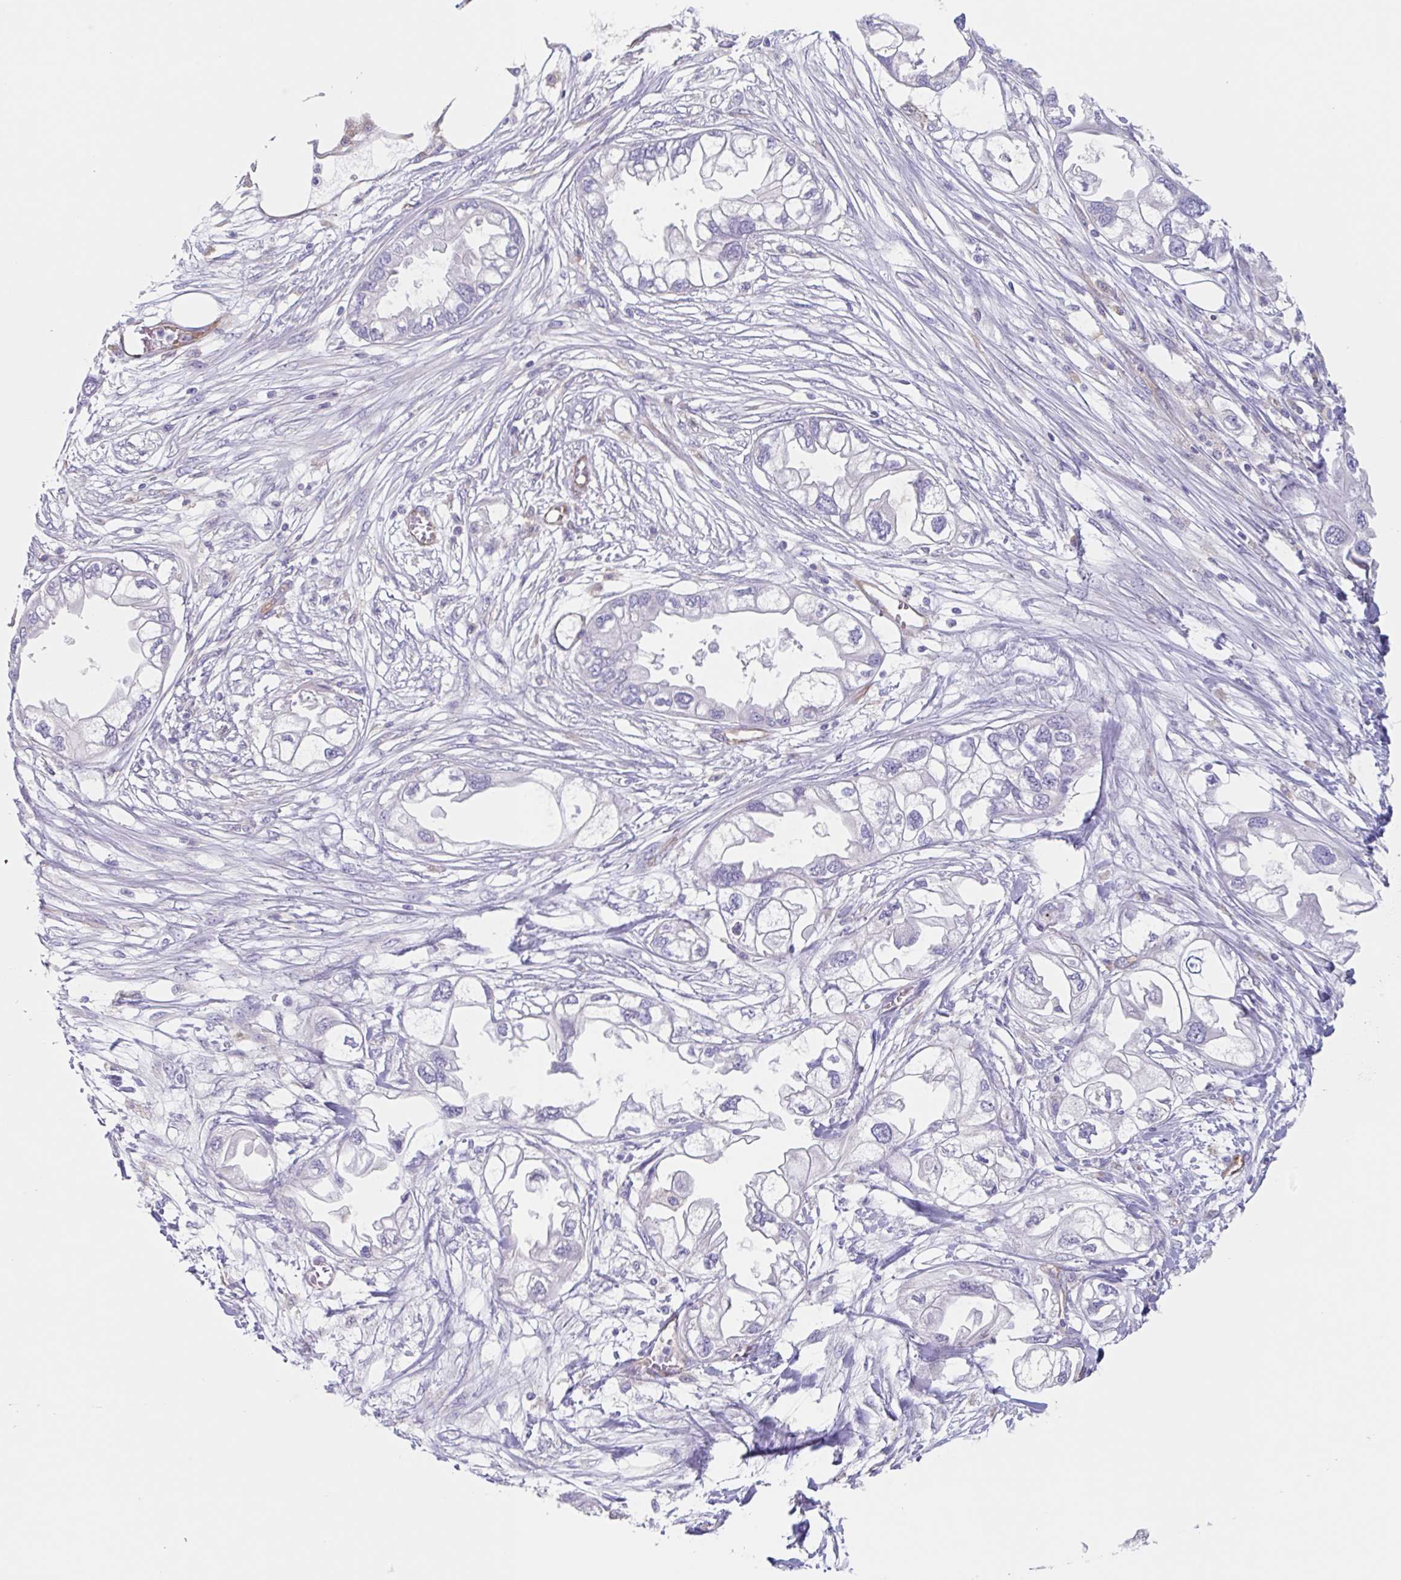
{"staining": {"intensity": "negative", "quantity": "none", "location": "none"}, "tissue": "endometrial cancer", "cell_type": "Tumor cells", "image_type": "cancer", "snomed": [{"axis": "morphology", "description": "Adenocarcinoma, NOS"}, {"axis": "morphology", "description": "Adenocarcinoma, metastatic, NOS"}, {"axis": "topography", "description": "Adipose tissue"}, {"axis": "topography", "description": "Endometrium"}], "caption": "Tumor cells are negative for brown protein staining in endometrial metastatic adenocarcinoma.", "gene": "EHD4", "patient": {"sex": "female", "age": 67}}